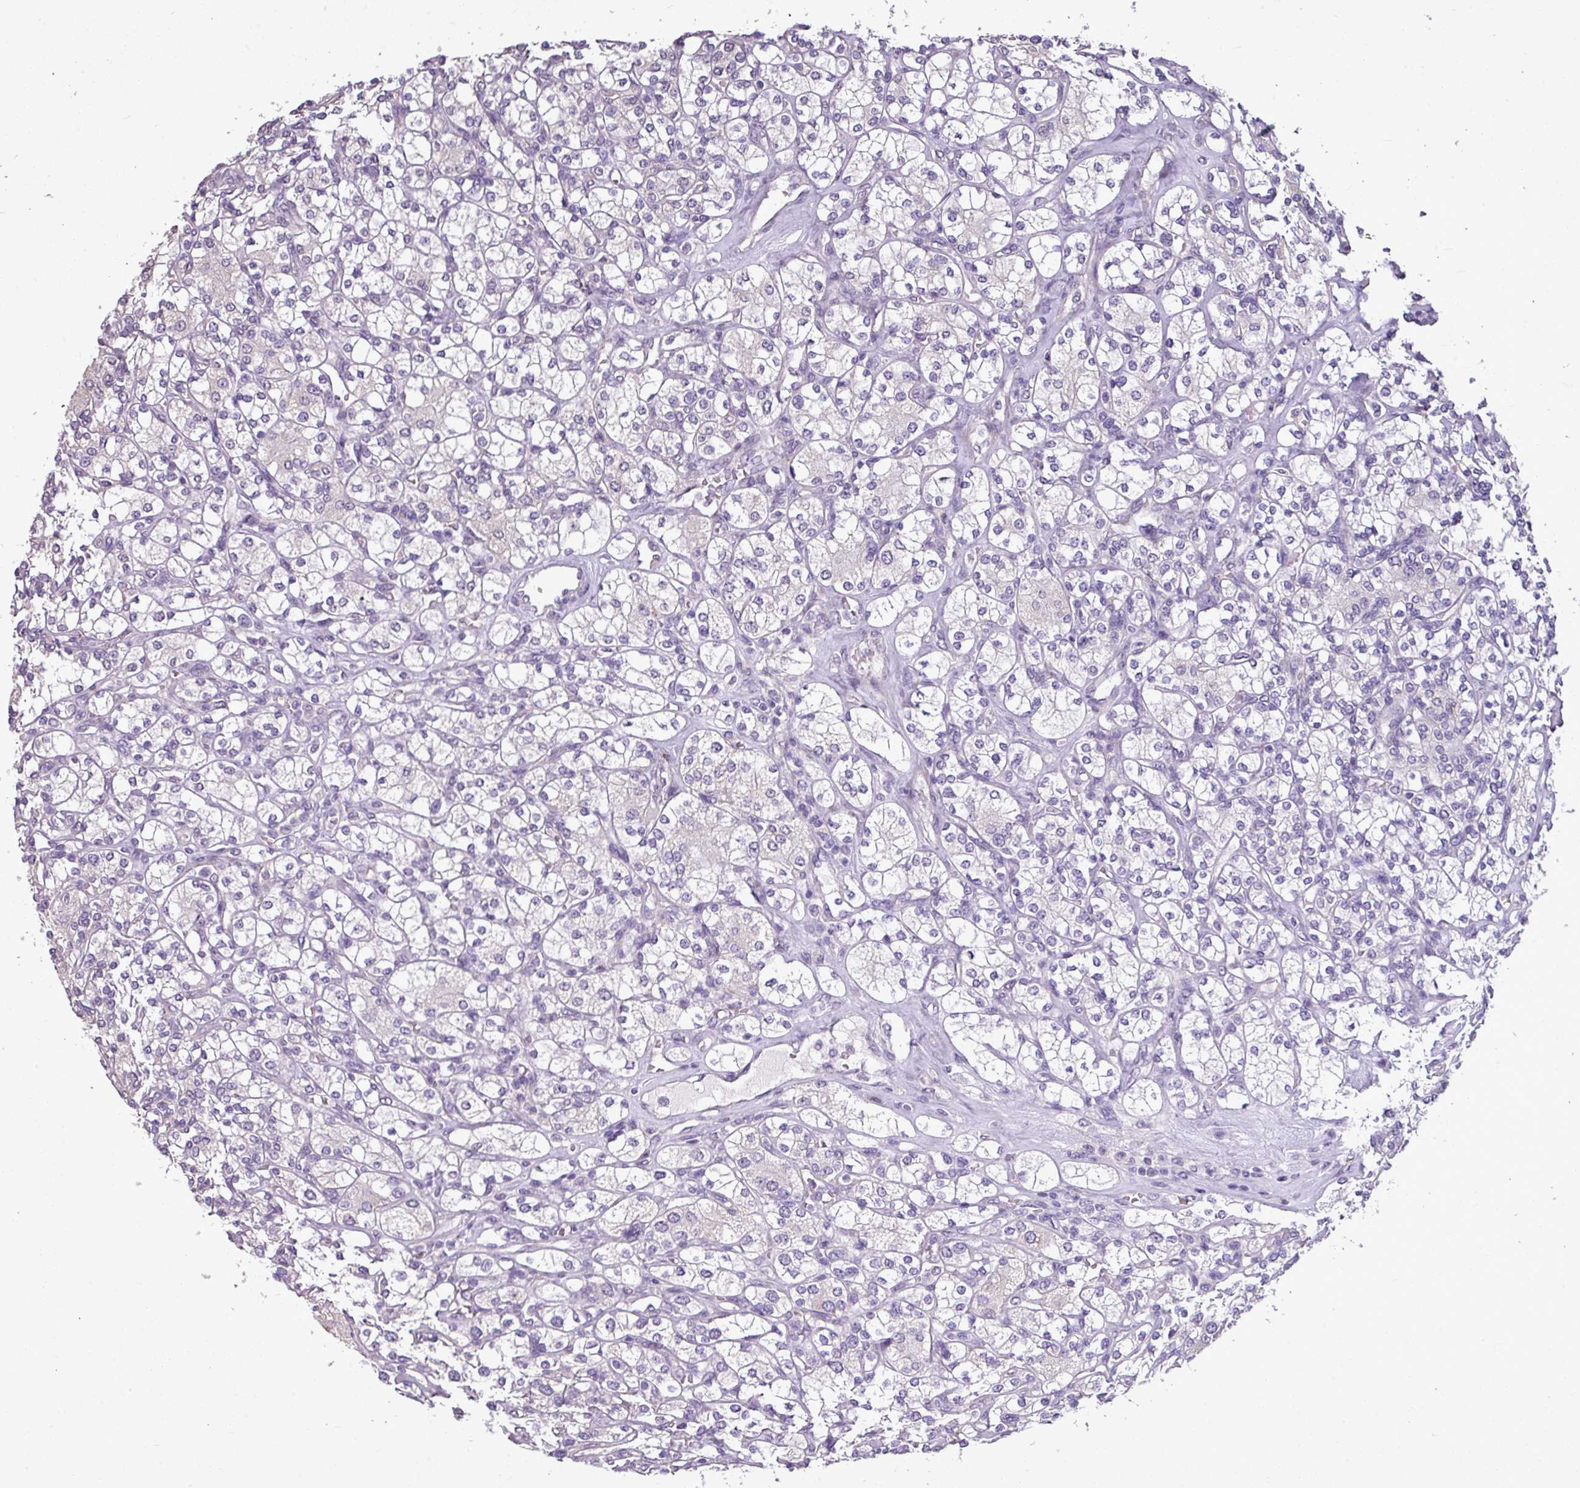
{"staining": {"intensity": "negative", "quantity": "none", "location": "none"}, "tissue": "renal cancer", "cell_type": "Tumor cells", "image_type": "cancer", "snomed": [{"axis": "morphology", "description": "Adenocarcinoma, NOS"}, {"axis": "topography", "description": "Kidney"}], "caption": "High magnification brightfield microscopy of renal cancer stained with DAB (brown) and counterstained with hematoxylin (blue): tumor cells show no significant staining.", "gene": "ALDH2", "patient": {"sex": "male", "age": 77}}